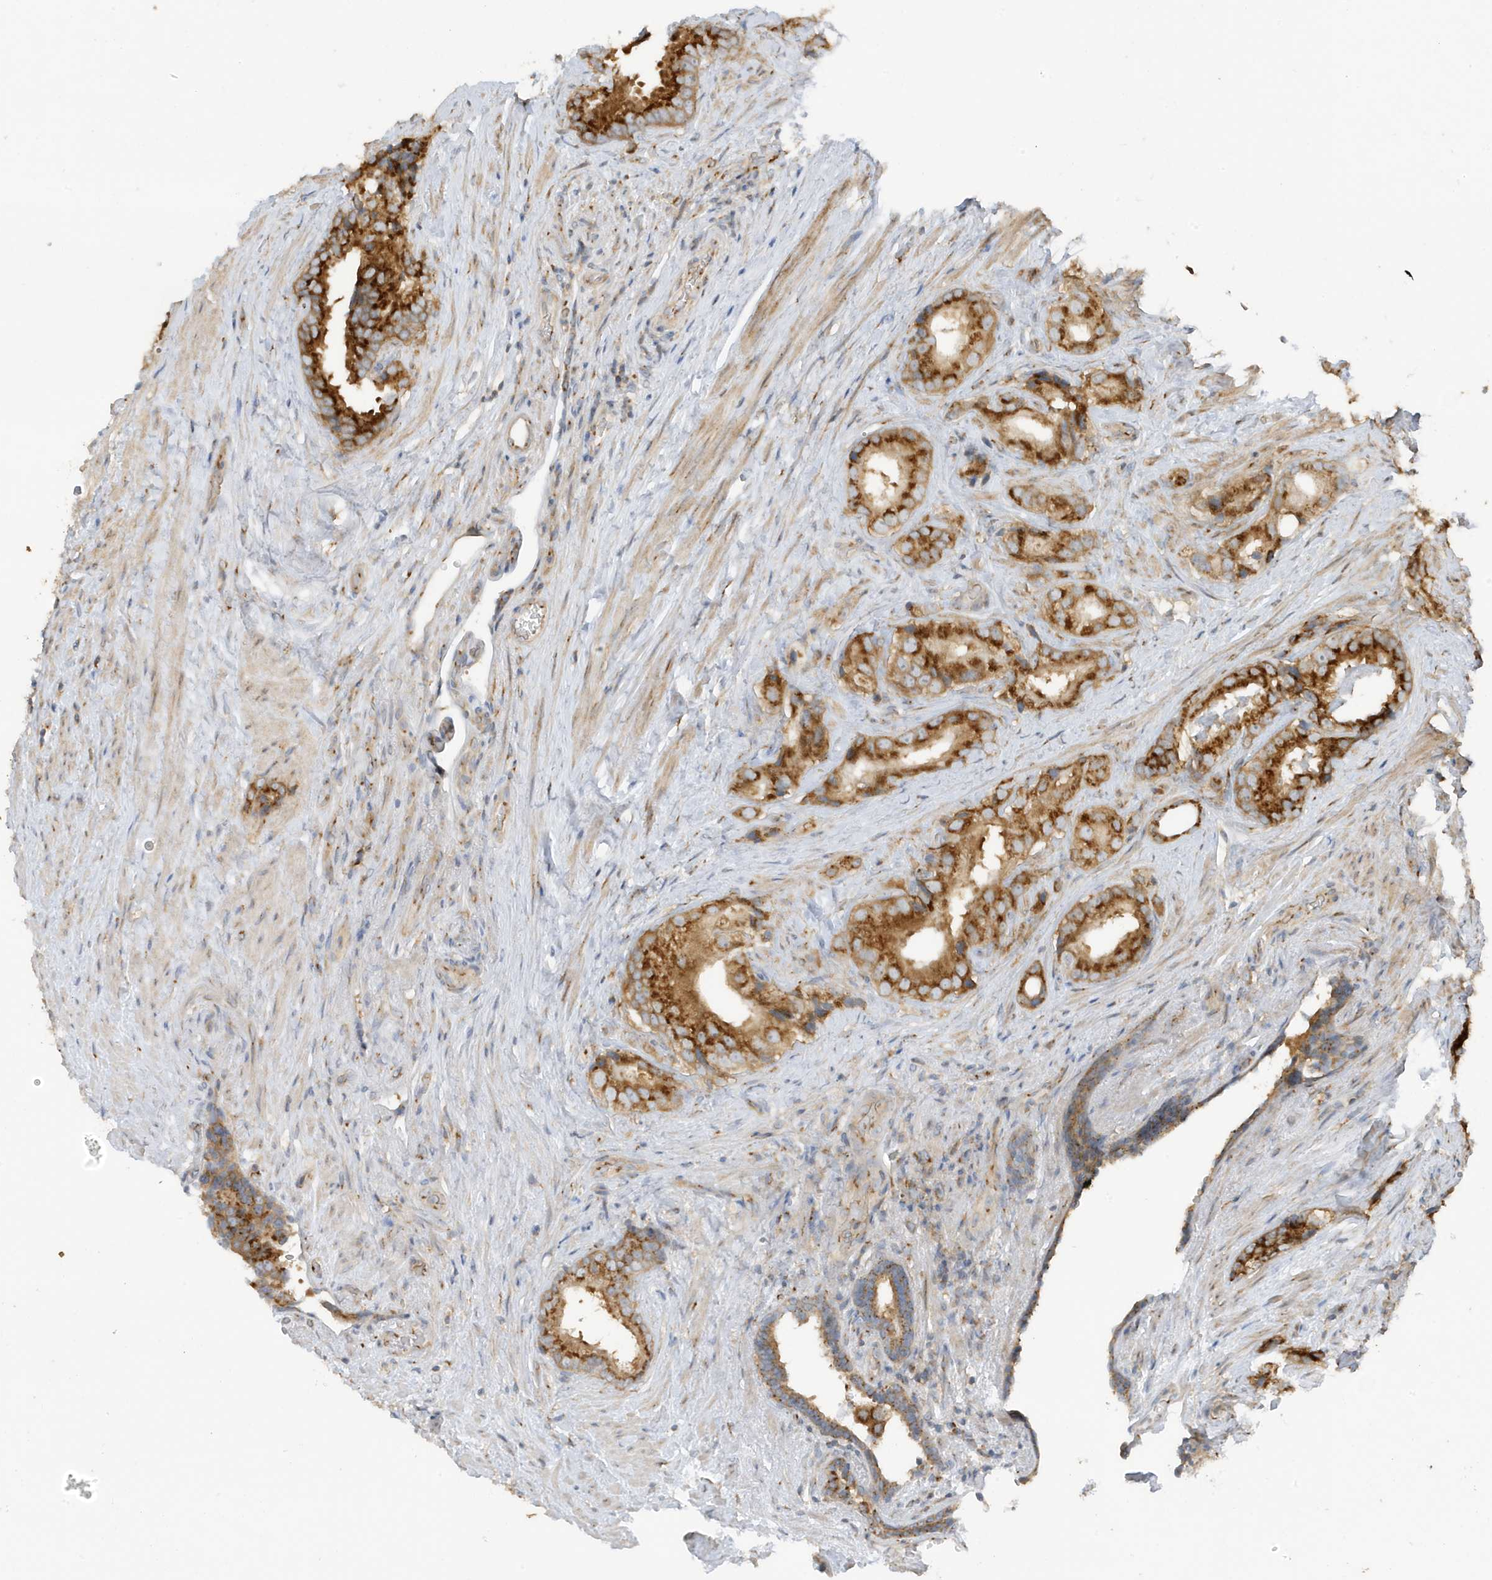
{"staining": {"intensity": "strong", "quantity": ">75%", "location": "cytoplasmic/membranous"}, "tissue": "prostate cancer", "cell_type": "Tumor cells", "image_type": "cancer", "snomed": [{"axis": "morphology", "description": "Adenocarcinoma, Low grade"}, {"axis": "topography", "description": "Prostate"}], "caption": "Adenocarcinoma (low-grade) (prostate) stained for a protein demonstrates strong cytoplasmic/membranous positivity in tumor cells.", "gene": "GOLGA4", "patient": {"sex": "male", "age": 71}}